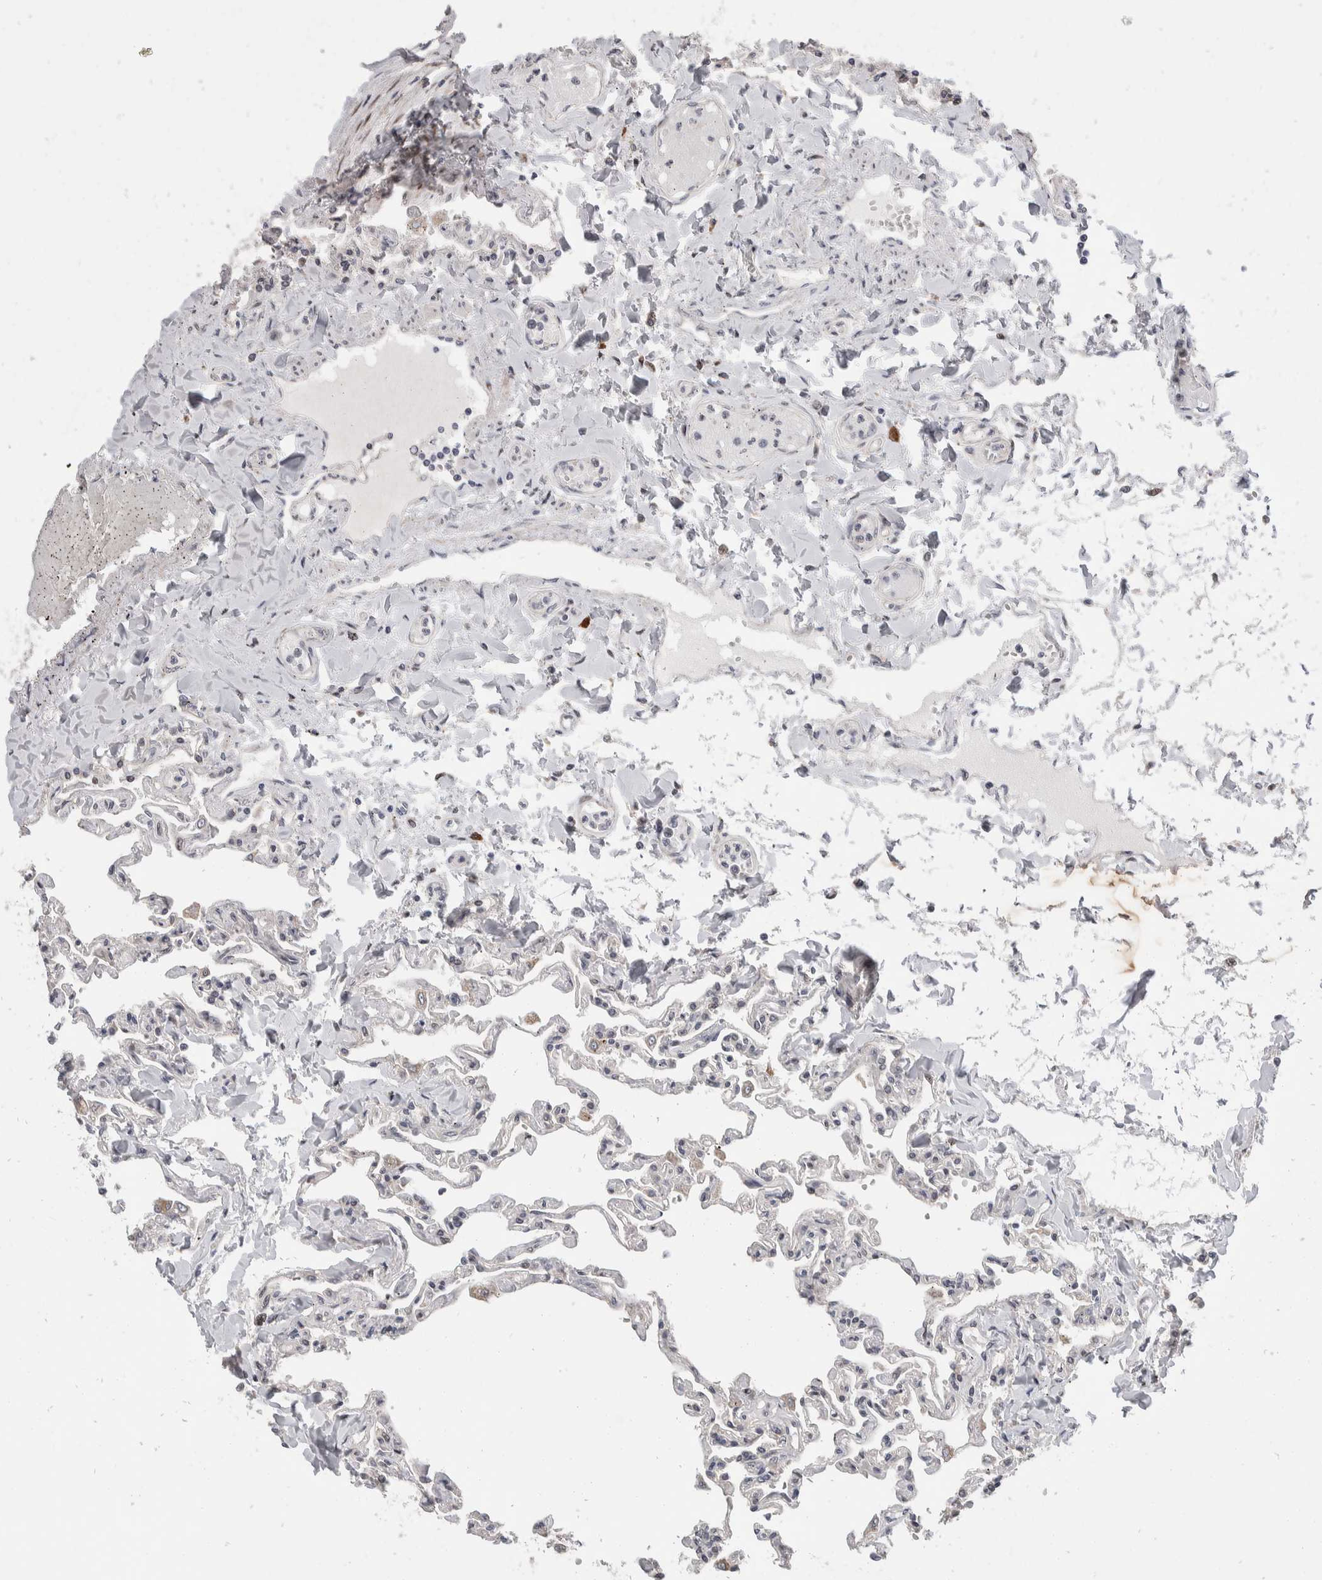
{"staining": {"intensity": "weak", "quantity": "<25%", "location": "nuclear"}, "tissue": "lung", "cell_type": "Alveolar cells", "image_type": "normal", "snomed": [{"axis": "morphology", "description": "Normal tissue, NOS"}, {"axis": "topography", "description": "Lung"}], "caption": "Immunohistochemistry (IHC) of benign lung shows no staining in alveolar cells.", "gene": "ZNF703", "patient": {"sex": "male", "age": 21}}